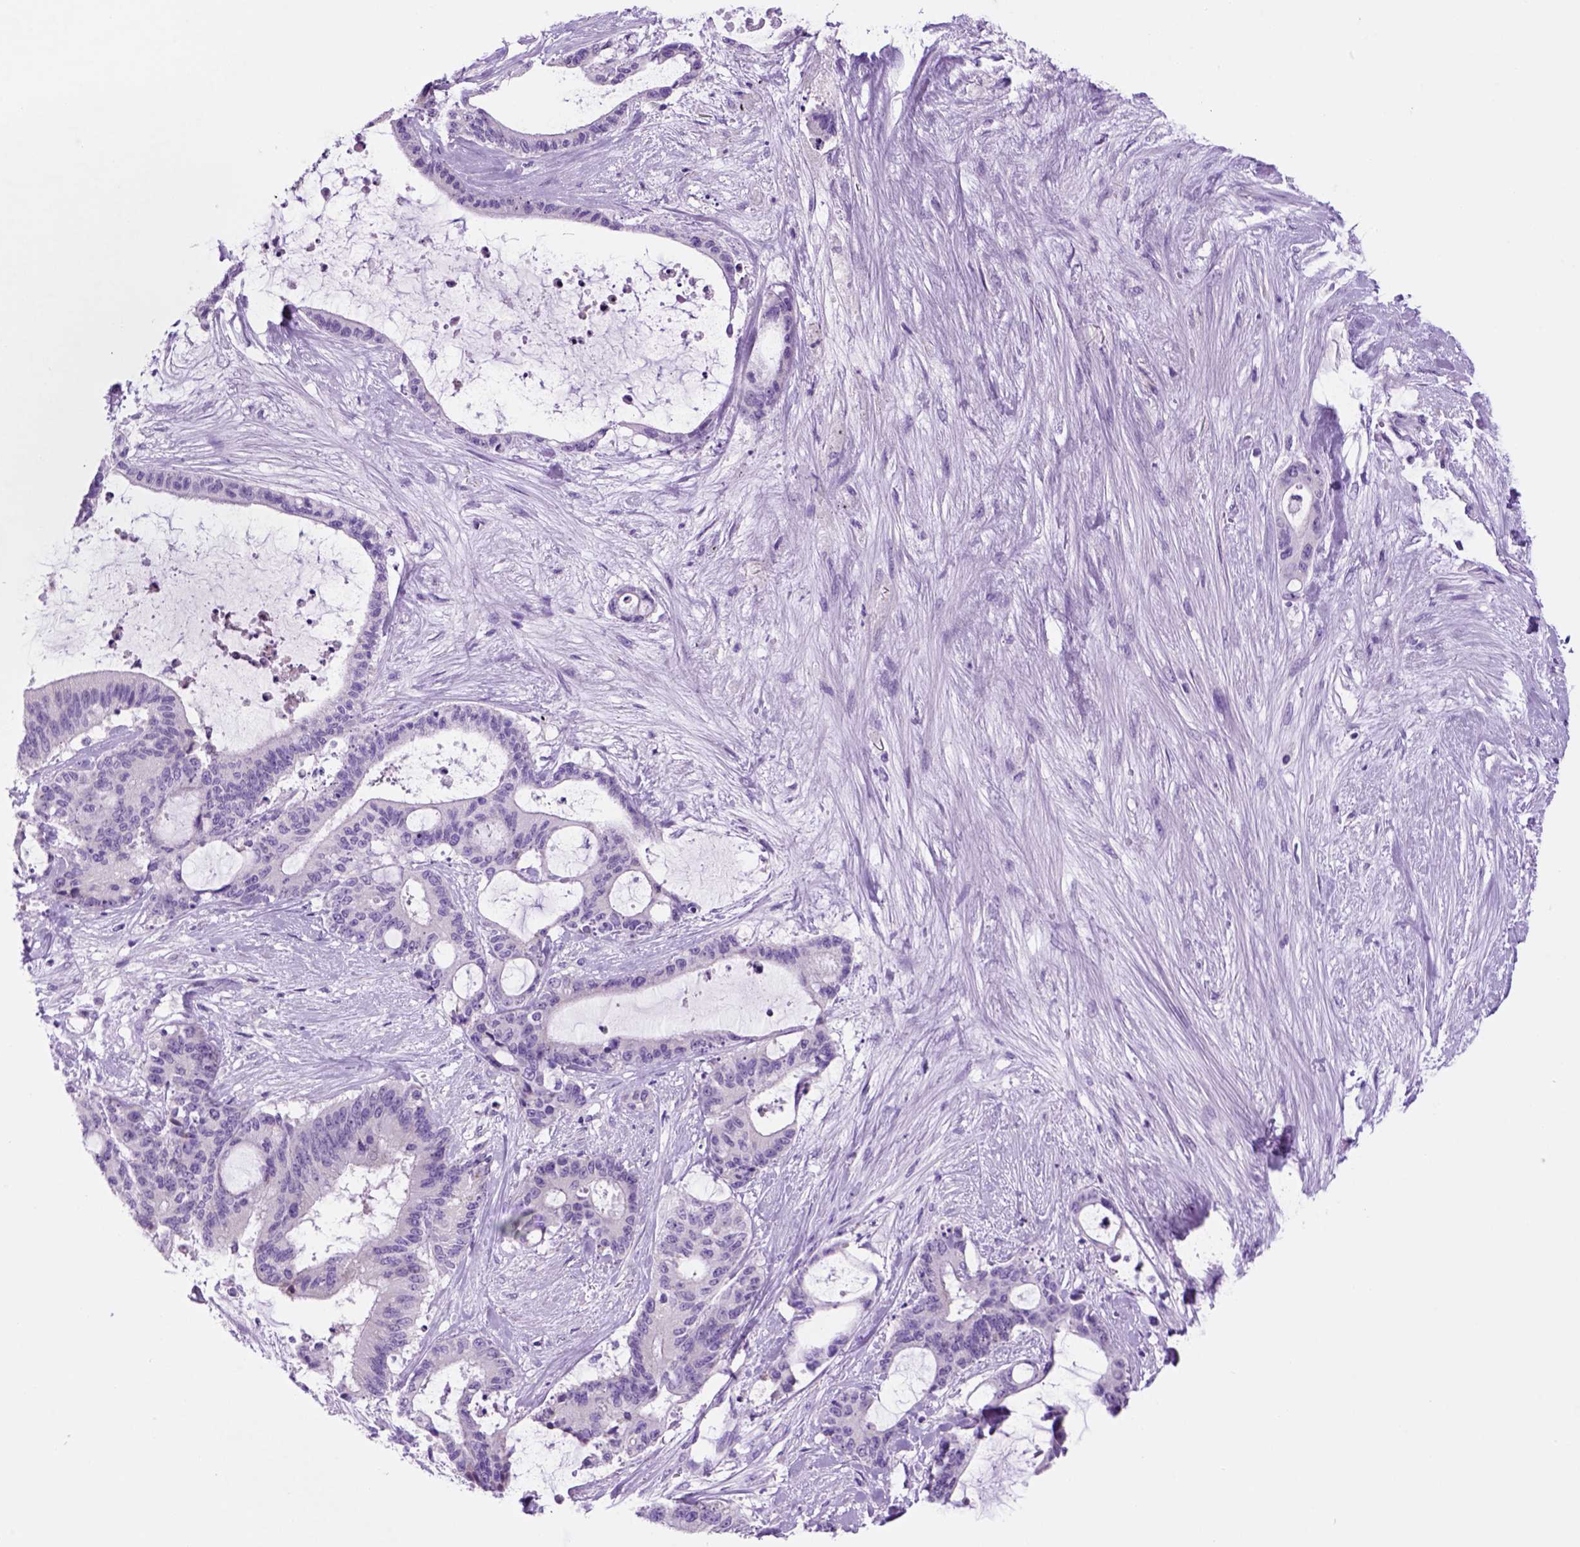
{"staining": {"intensity": "negative", "quantity": "none", "location": "none"}, "tissue": "liver cancer", "cell_type": "Tumor cells", "image_type": "cancer", "snomed": [{"axis": "morphology", "description": "Normal tissue, NOS"}, {"axis": "morphology", "description": "Cholangiocarcinoma"}, {"axis": "topography", "description": "Liver"}, {"axis": "topography", "description": "Peripheral nerve tissue"}], "caption": "Immunohistochemistry (IHC) micrograph of liver cancer (cholangiocarcinoma) stained for a protein (brown), which demonstrates no positivity in tumor cells.", "gene": "HHIPL2", "patient": {"sex": "female", "age": 73}}